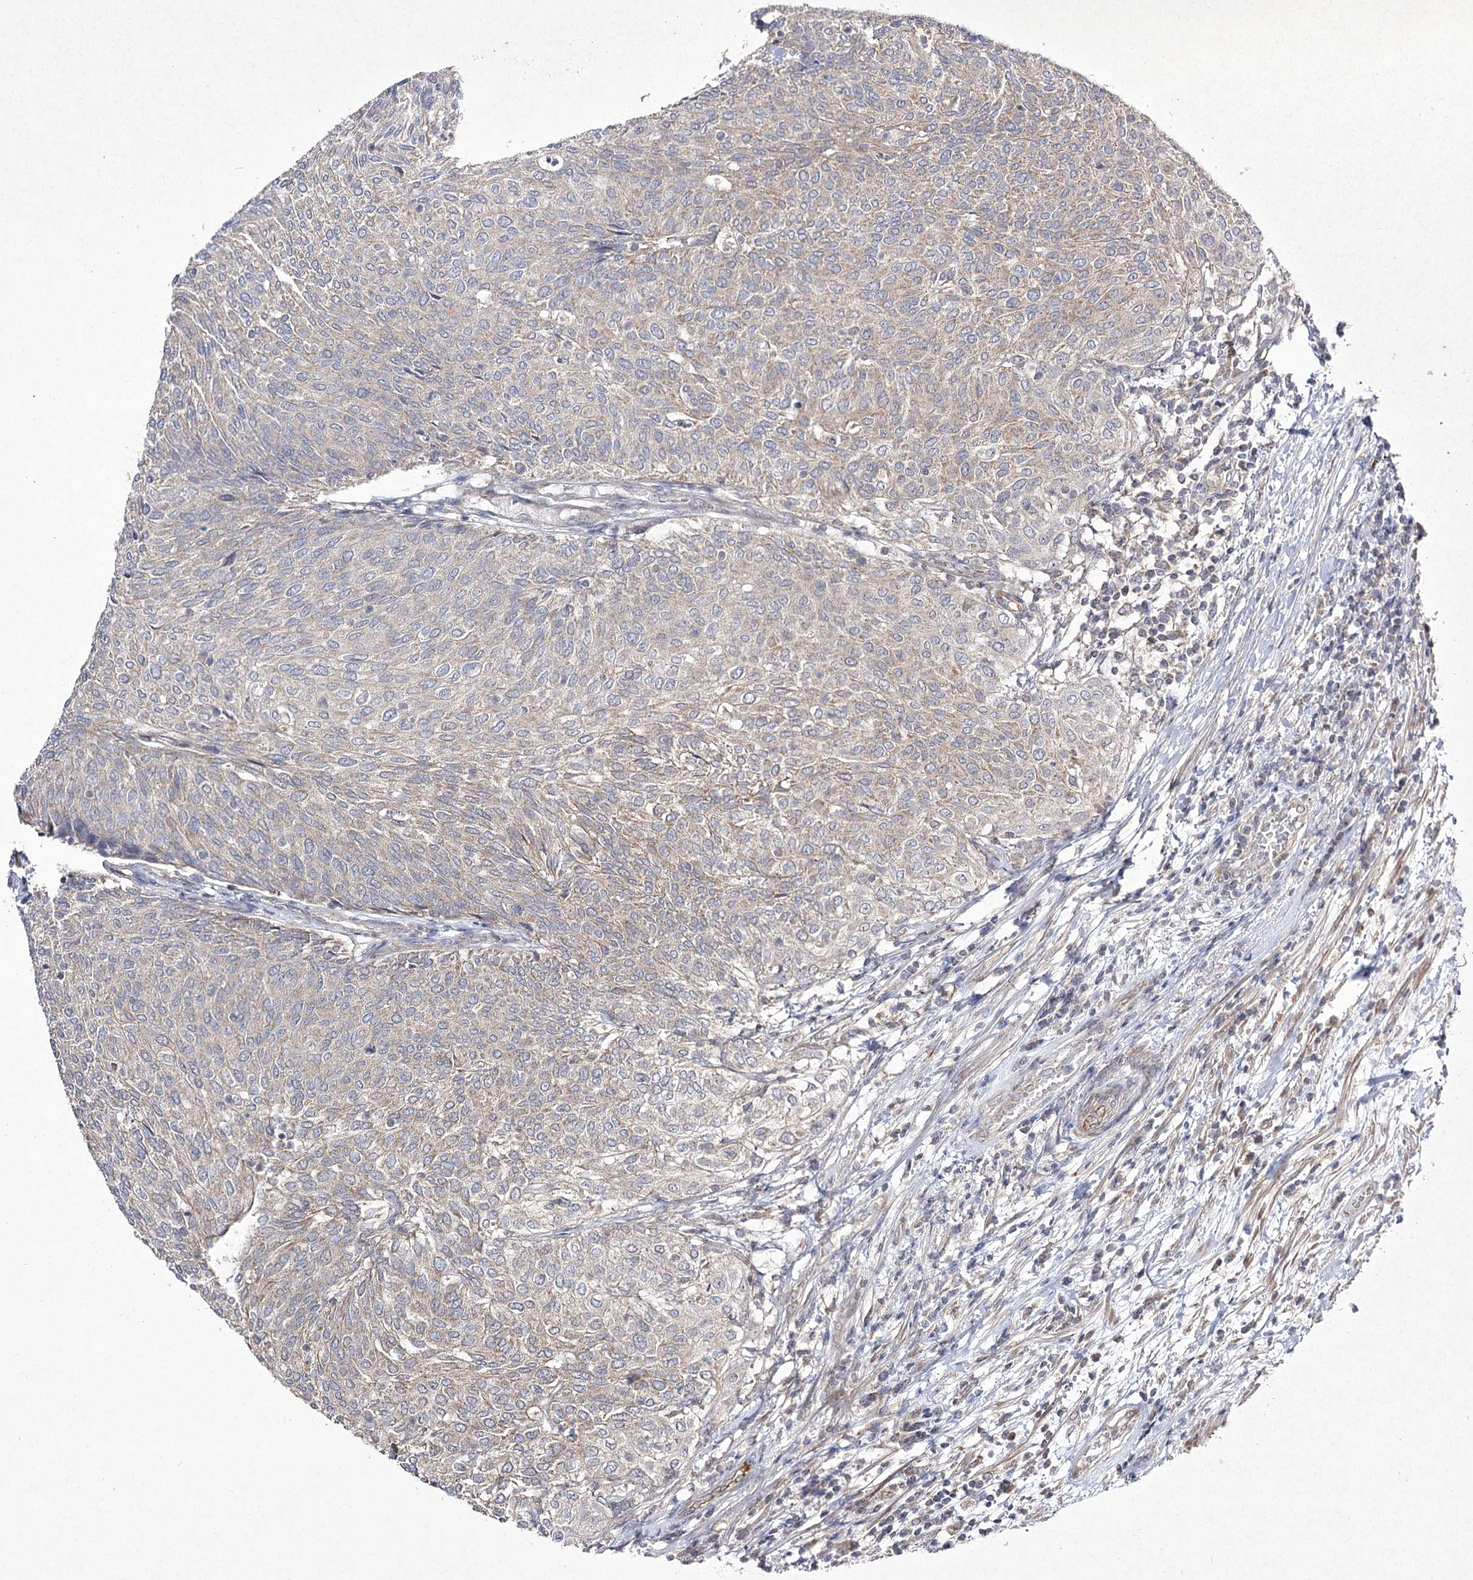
{"staining": {"intensity": "weak", "quantity": "25%-75%", "location": "cytoplasmic/membranous"}, "tissue": "urothelial cancer", "cell_type": "Tumor cells", "image_type": "cancer", "snomed": [{"axis": "morphology", "description": "Urothelial carcinoma, Low grade"}, {"axis": "topography", "description": "Urinary bladder"}], "caption": "The image displays staining of urothelial carcinoma (low-grade), revealing weak cytoplasmic/membranous protein expression (brown color) within tumor cells.", "gene": "FANCL", "patient": {"sex": "female", "age": 79}}